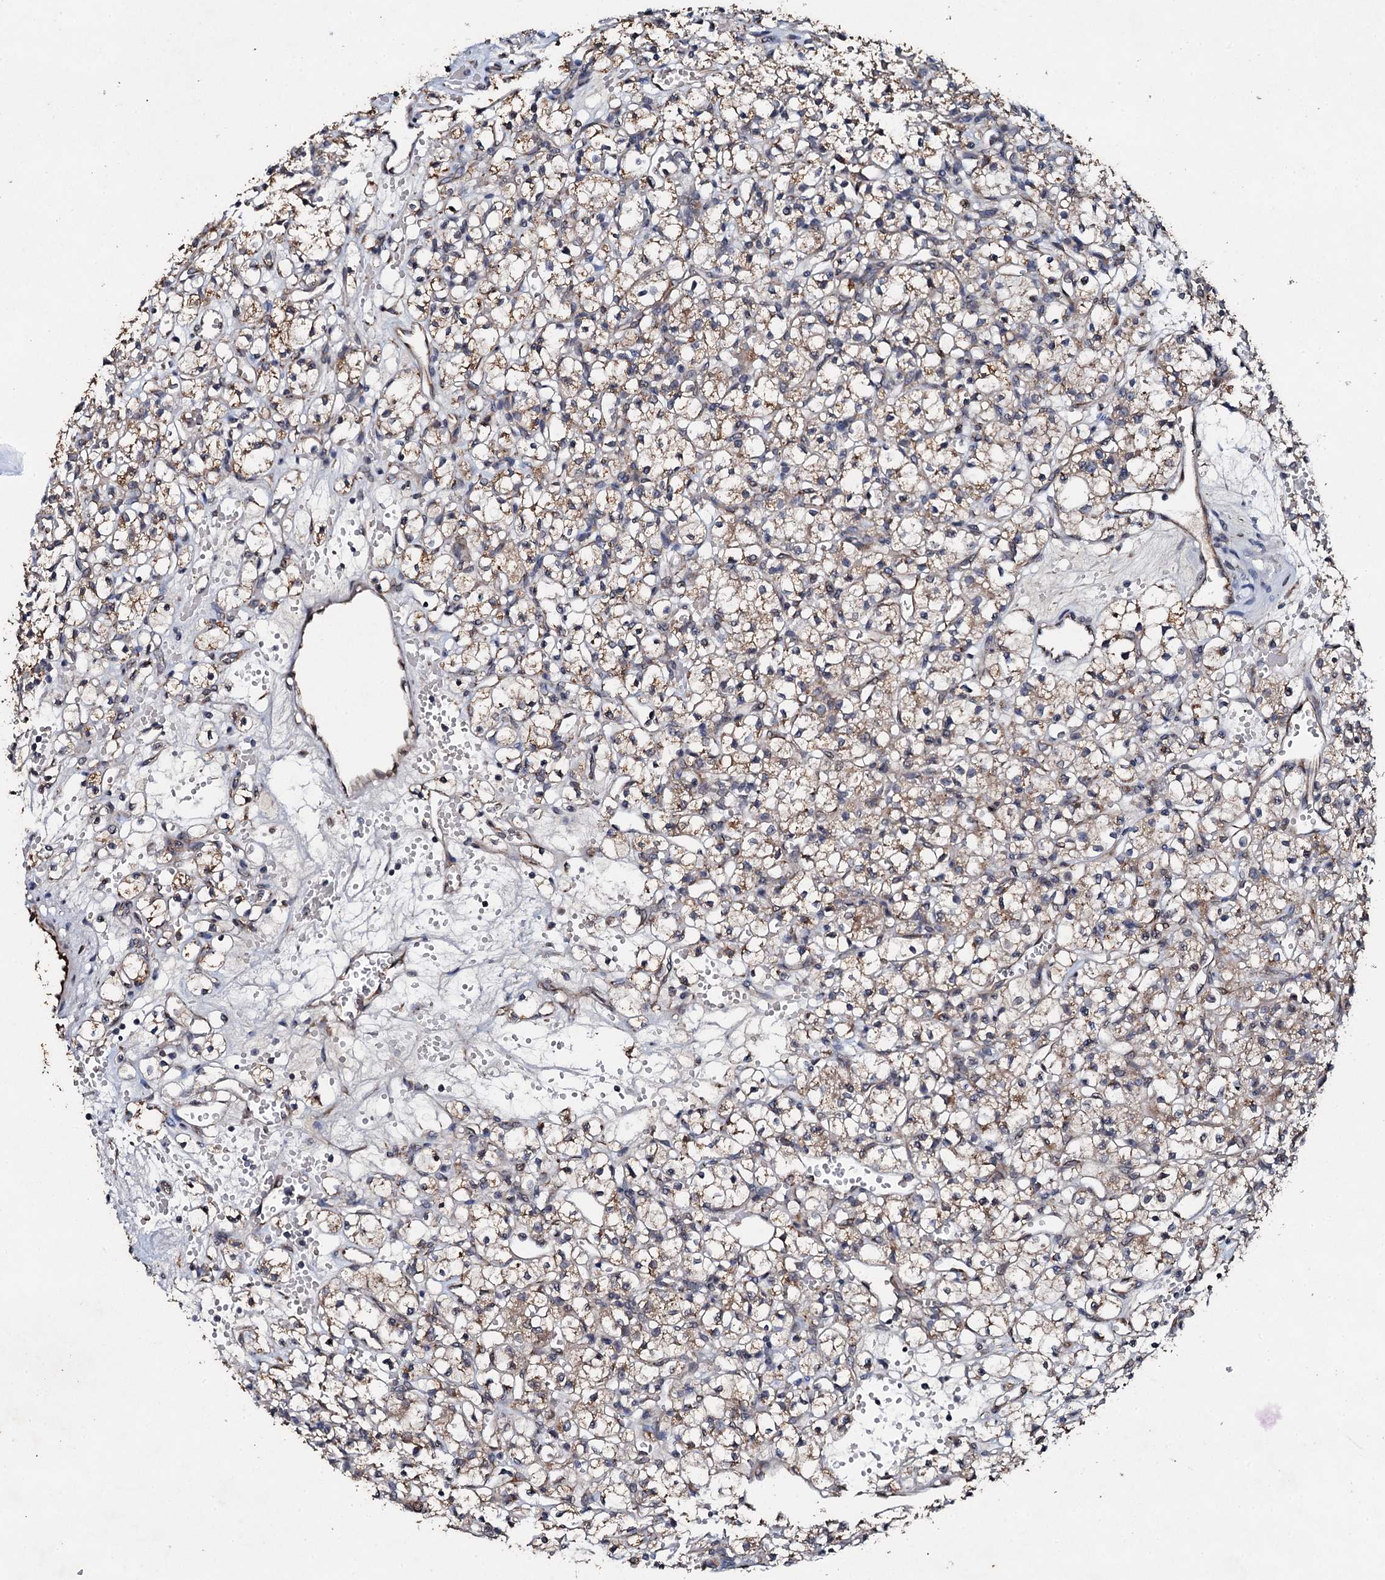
{"staining": {"intensity": "weak", "quantity": ">75%", "location": "cytoplasmic/membranous"}, "tissue": "renal cancer", "cell_type": "Tumor cells", "image_type": "cancer", "snomed": [{"axis": "morphology", "description": "Adenocarcinoma, NOS"}, {"axis": "topography", "description": "Kidney"}], "caption": "Immunohistochemistry (IHC) micrograph of human renal adenocarcinoma stained for a protein (brown), which reveals low levels of weak cytoplasmic/membranous staining in approximately >75% of tumor cells.", "gene": "ADAMTS10", "patient": {"sex": "female", "age": 59}}